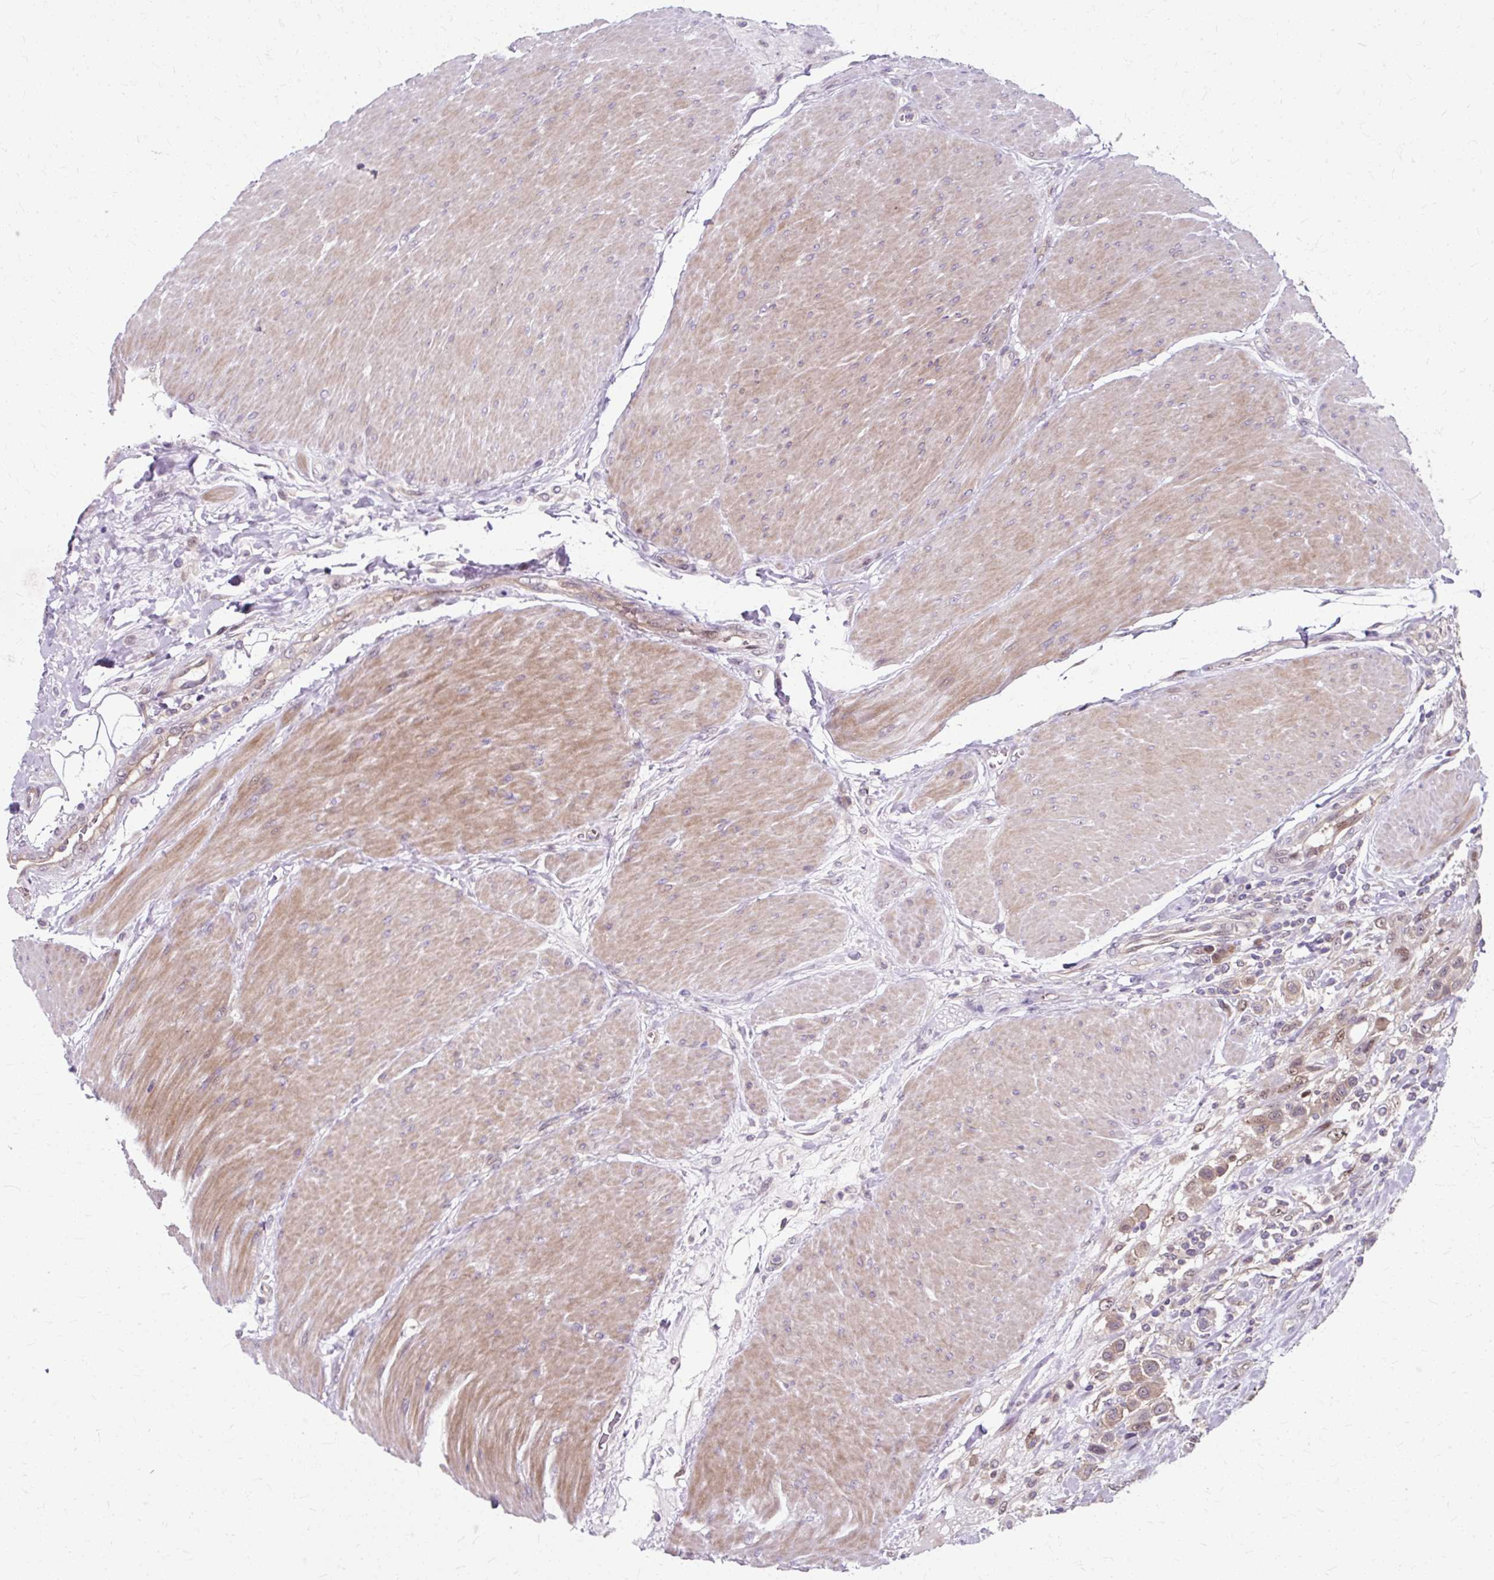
{"staining": {"intensity": "weak", "quantity": ">75%", "location": "nuclear"}, "tissue": "urothelial cancer", "cell_type": "Tumor cells", "image_type": "cancer", "snomed": [{"axis": "morphology", "description": "Urothelial carcinoma, High grade"}, {"axis": "topography", "description": "Urinary bladder"}], "caption": "Immunohistochemistry of human high-grade urothelial carcinoma demonstrates low levels of weak nuclear positivity in approximately >75% of tumor cells.", "gene": "ZNF555", "patient": {"sex": "male", "age": 50}}